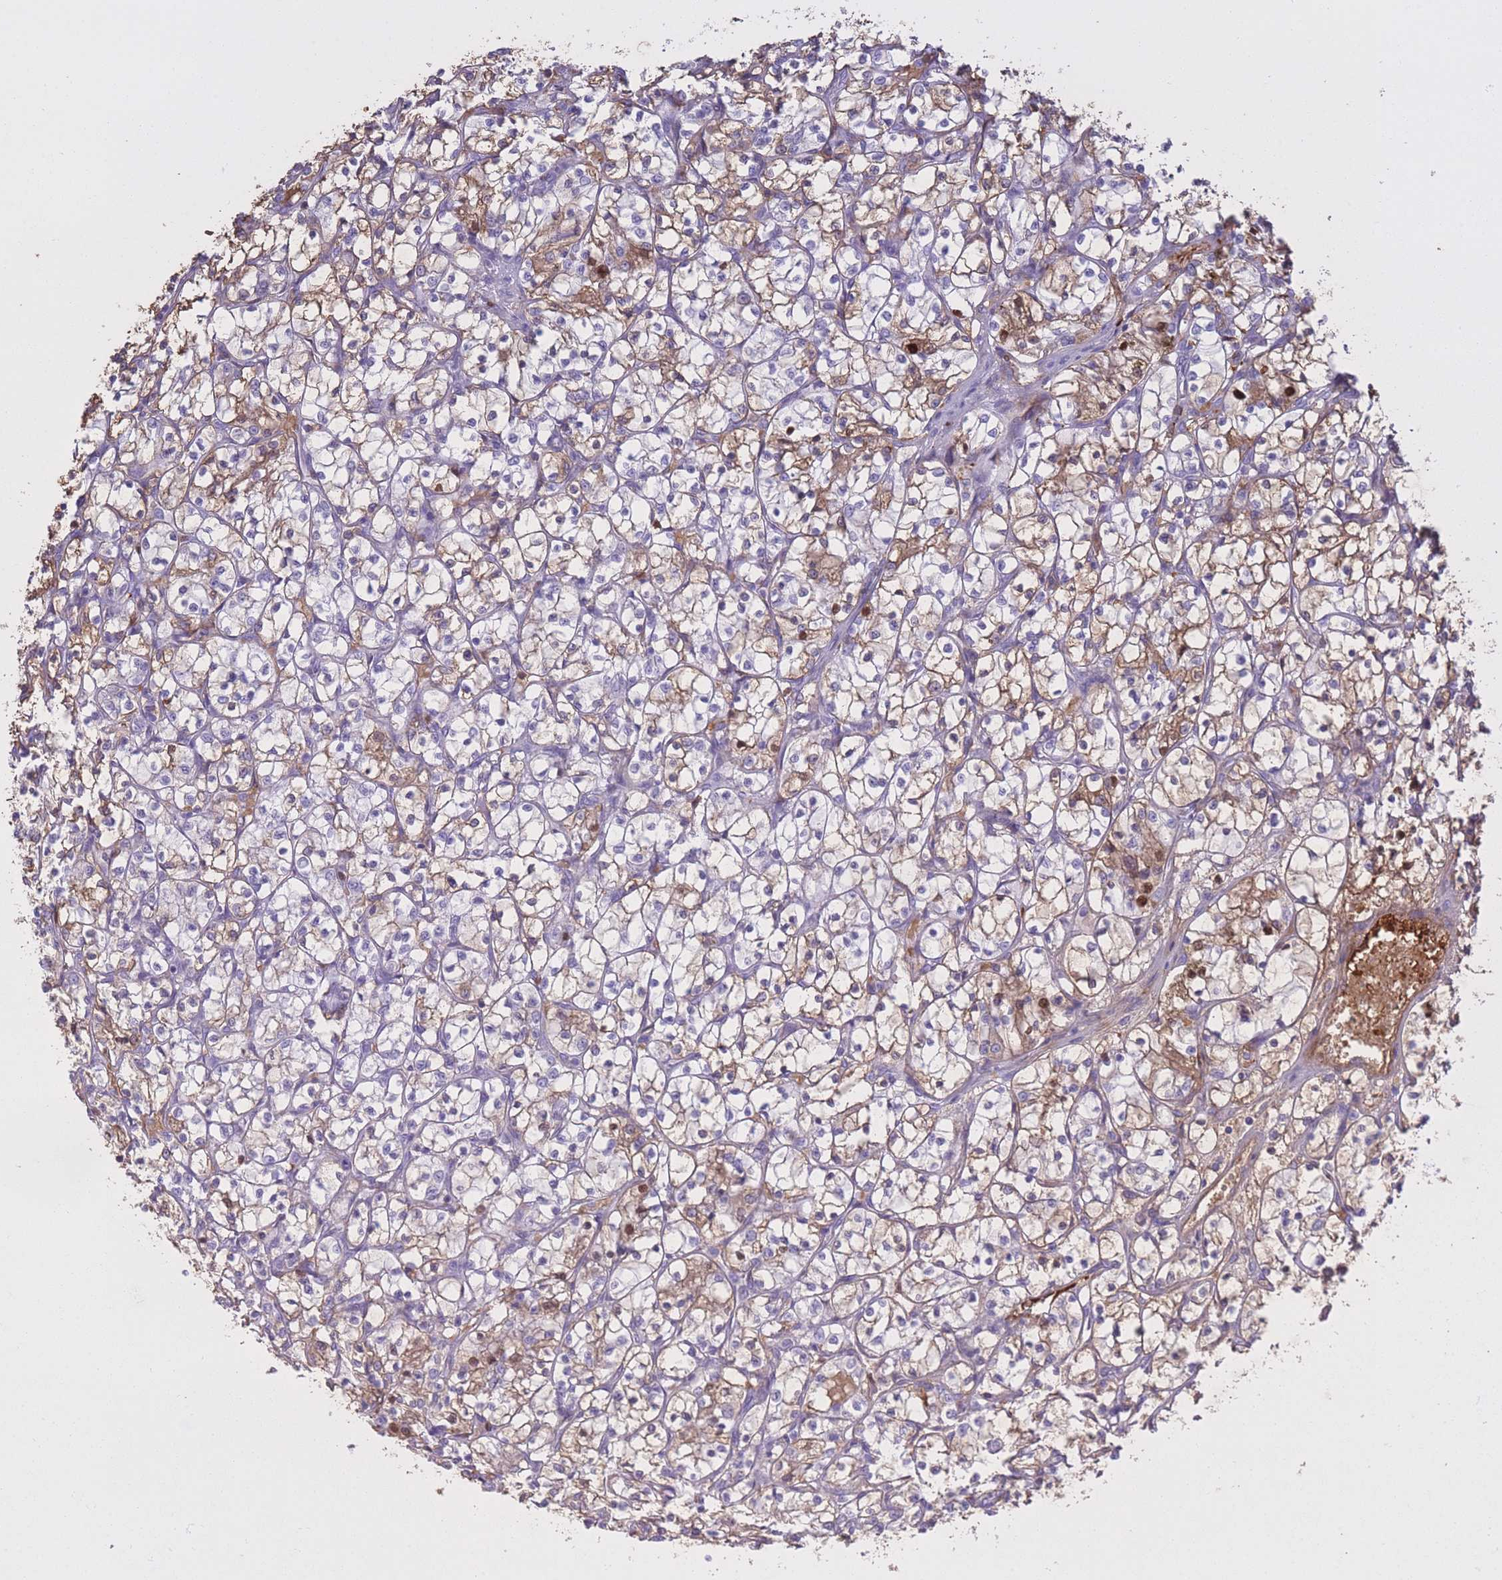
{"staining": {"intensity": "strong", "quantity": "<25%", "location": "cytoplasmic/membranous,nuclear"}, "tissue": "renal cancer", "cell_type": "Tumor cells", "image_type": "cancer", "snomed": [{"axis": "morphology", "description": "Adenocarcinoma, NOS"}, {"axis": "topography", "description": "Kidney"}], "caption": "Protein staining displays strong cytoplasmic/membranous and nuclear positivity in about <25% of tumor cells in renal adenocarcinoma.", "gene": "AP3S2", "patient": {"sex": "female", "age": 69}}